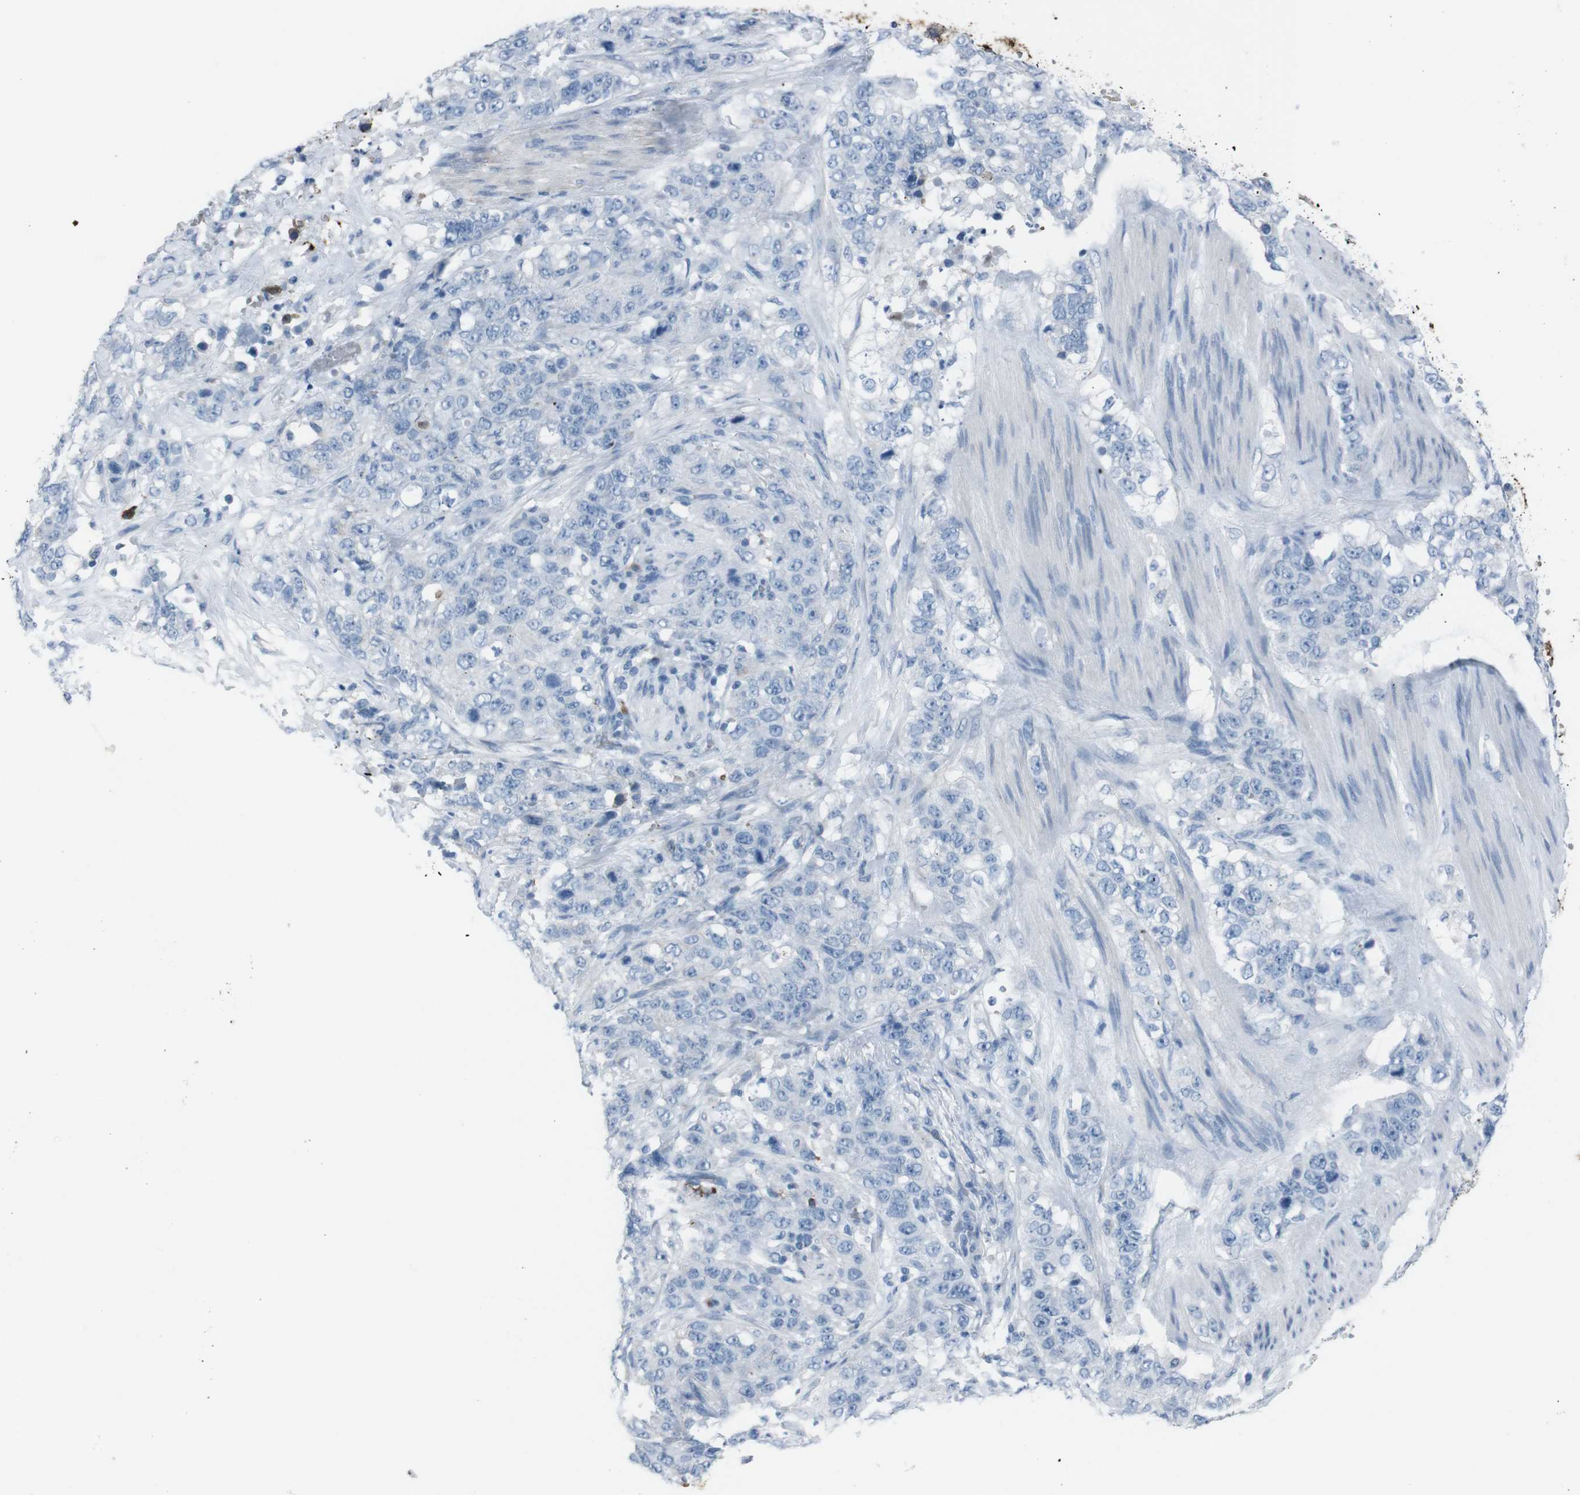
{"staining": {"intensity": "negative", "quantity": "none", "location": "none"}, "tissue": "stomach cancer", "cell_type": "Tumor cells", "image_type": "cancer", "snomed": [{"axis": "morphology", "description": "Adenocarcinoma, NOS"}, {"axis": "topography", "description": "Stomach"}], "caption": "A photomicrograph of adenocarcinoma (stomach) stained for a protein displays no brown staining in tumor cells. Brightfield microscopy of immunohistochemistry (IHC) stained with DAB (3,3'-diaminobenzidine) (brown) and hematoxylin (blue), captured at high magnification.", "gene": "ST6GAL1", "patient": {"sex": "male", "age": 48}}